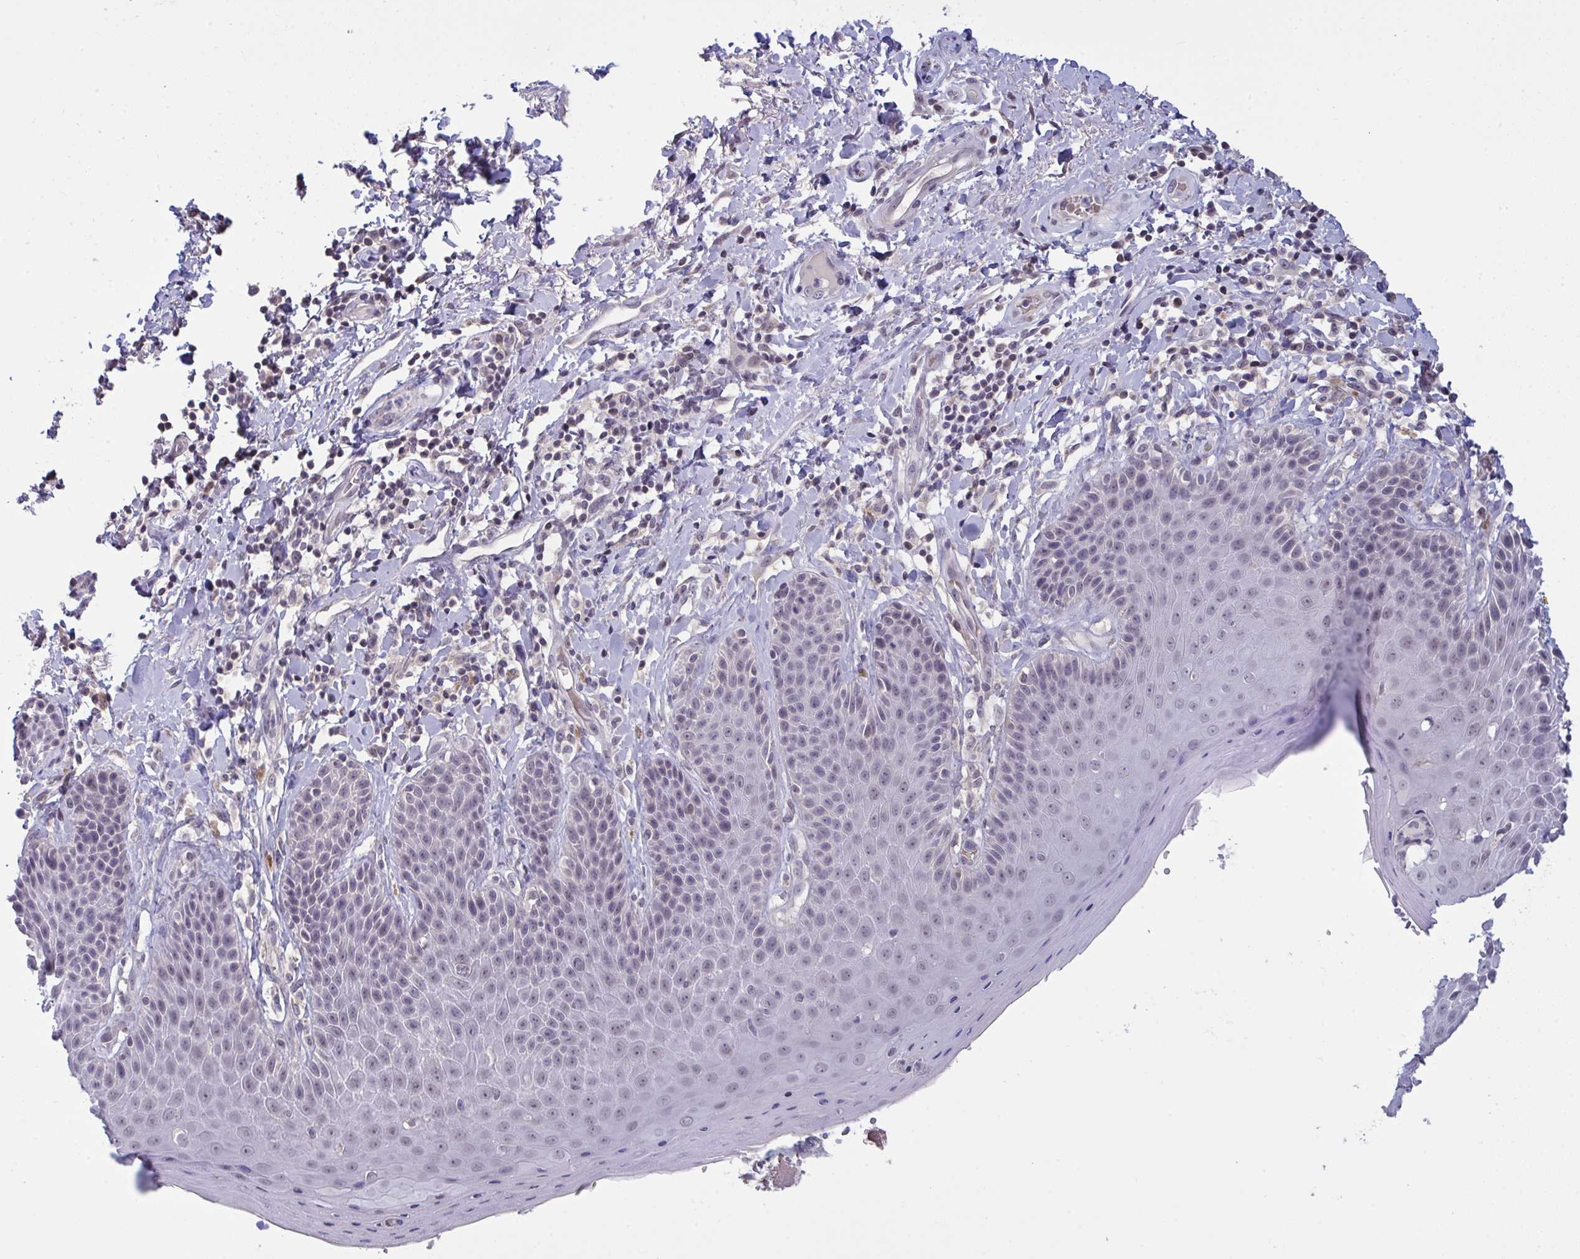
{"staining": {"intensity": "weak", "quantity": "<25%", "location": "cytoplasmic/membranous"}, "tissue": "skin", "cell_type": "Epidermal cells", "image_type": "normal", "snomed": [{"axis": "morphology", "description": "Normal tissue, NOS"}, {"axis": "topography", "description": "Anal"}, {"axis": "topography", "description": "Peripheral nerve tissue"}], "caption": "Normal skin was stained to show a protein in brown. There is no significant staining in epidermal cells. The staining was performed using DAB (3,3'-diaminobenzidine) to visualize the protein expression in brown, while the nuclei were stained in blue with hematoxylin (Magnification: 20x).", "gene": "ZNF784", "patient": {"sex": "male", "age": 51}}